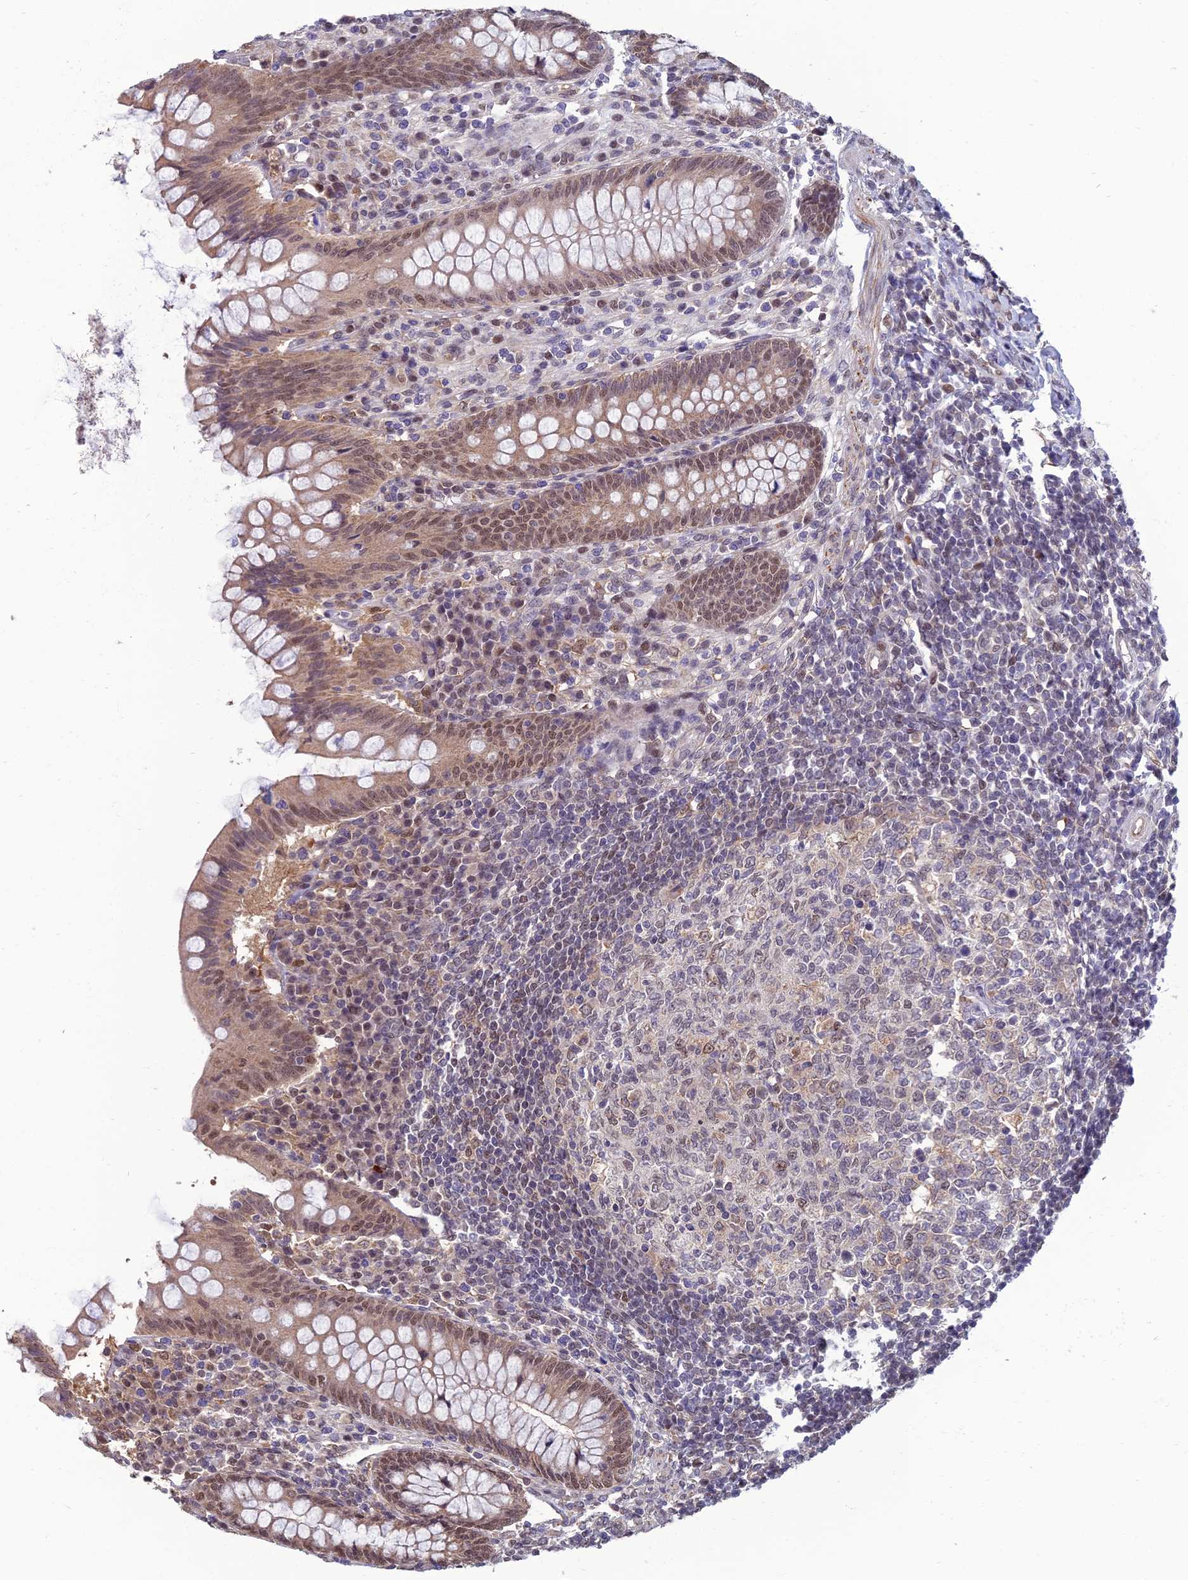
{"staining": {"intensity": "moderate", "quantity": "25%-75%", "location": "nuclear"}, "tissue": "appendix", "cell_type": "Glandular cells", "image_type": "normal", "snomed": [{"axis": "morphology", "description": "Normal tissue, NOS"}, {"axis": "topography", "description": "Appendix"}], "caption": "Unremarkable appendix demonstrates moderate nuclear staining in about 25%-75% of glandular cells, visualized by immunohistochemistry. Using DAB (brown) and hematoxylin (blue) stains, captured at high magnification using brightfield microscopy.", "gene": "NR4A3", "patient": {"sex": "female", "age": 33}}